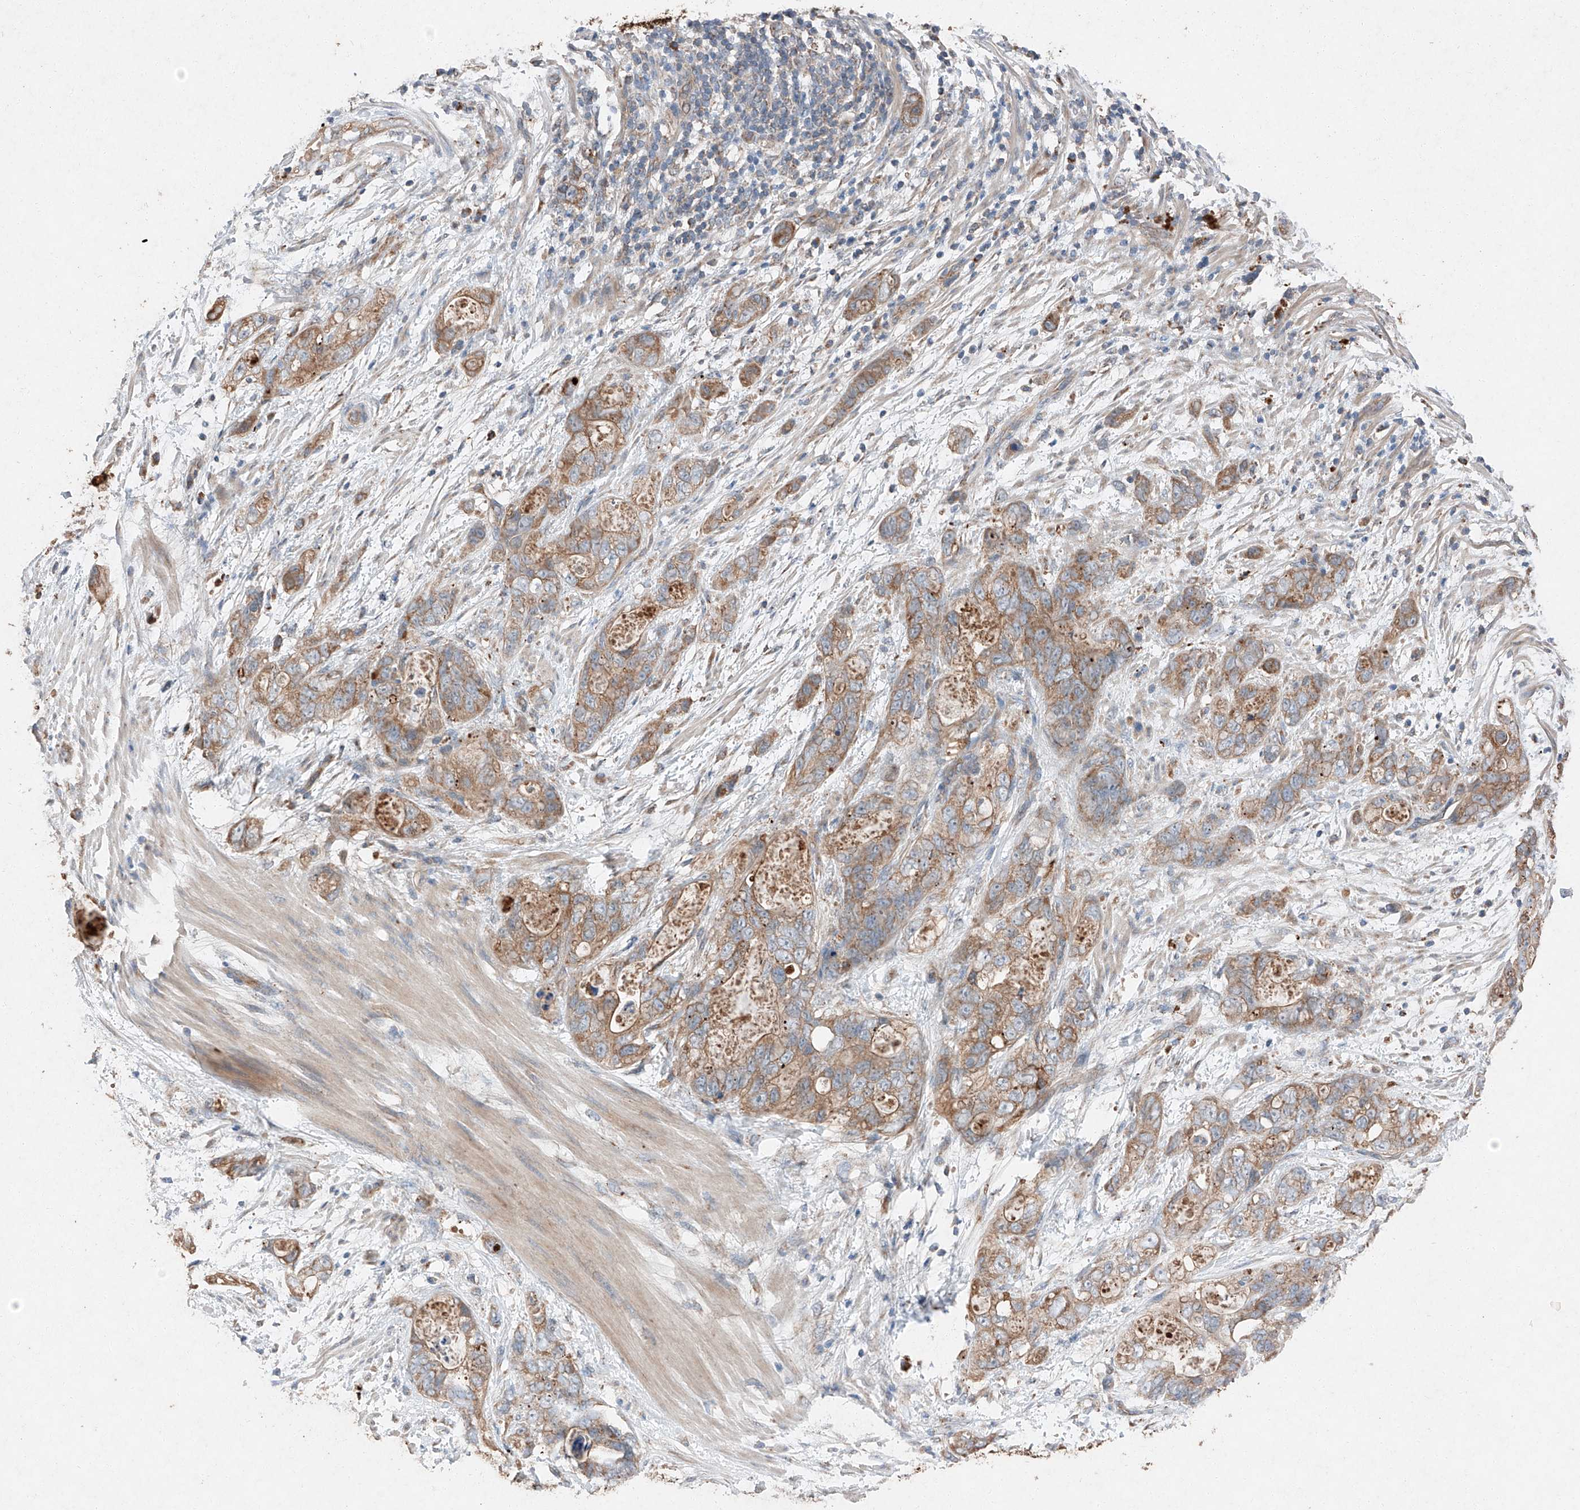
{"staining": {"intensity": "moderate", "quantity": ">75%", "location": "cytoplasmic/membranous"}, "tissue": "stomach cancer", "cell_type": "Tumor cells", "image_type": "cancer", "snomed": [{"axis": "morphology", "description": "Normal tissue, NOS"}, {"axis": "morphology", "description": "Adenocarcinoma, NOS"}, {"axis": "topography", "description": "Stomach"}], "caption": "A brown stain labels moderate cytoplasmic/membranous staining of a protein in human adenocarcinoma (stomach) tumor cells.", "gene": "RUSC1", "patient": {"sex": "female", "age": 89}}